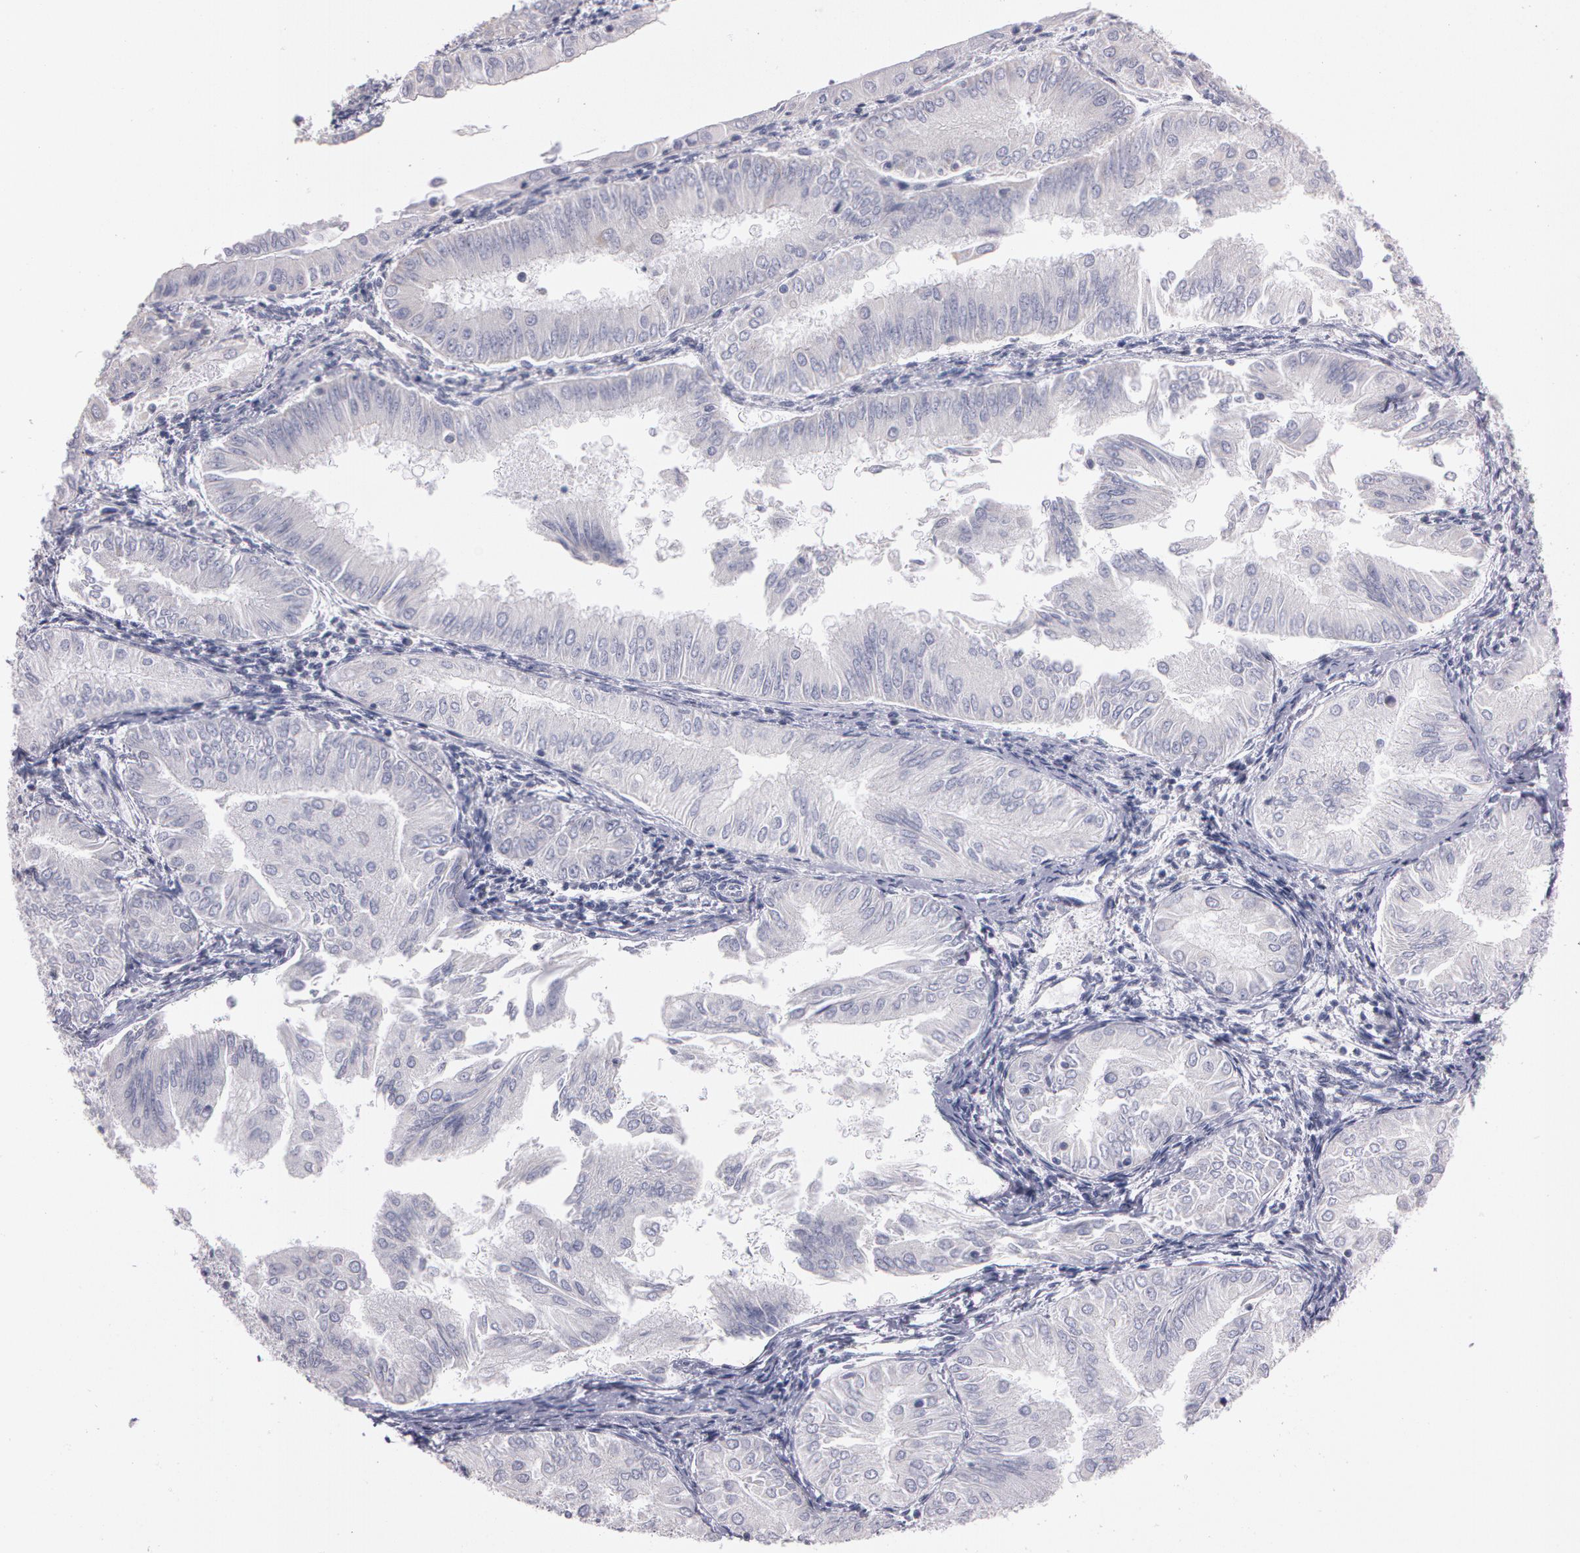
{"staining": {"intensity": "negative", "quantity": "none", "location": "none"}, "tissue": "endometrial cancer", "cell_type": "Tumor cells", "image_type": "cancer", "snomed": [{"axis": "morphology", "description": "Adenocarcinoma, NOS"}, {"axis": "topography", "description": "Endometrium"}], "caption": "Protein analysis of endometrial adenocarcinoma displays no significant expression in tumor cells.", "gene": "NEK9", "patient": {"sex": "female", "age": 53}}